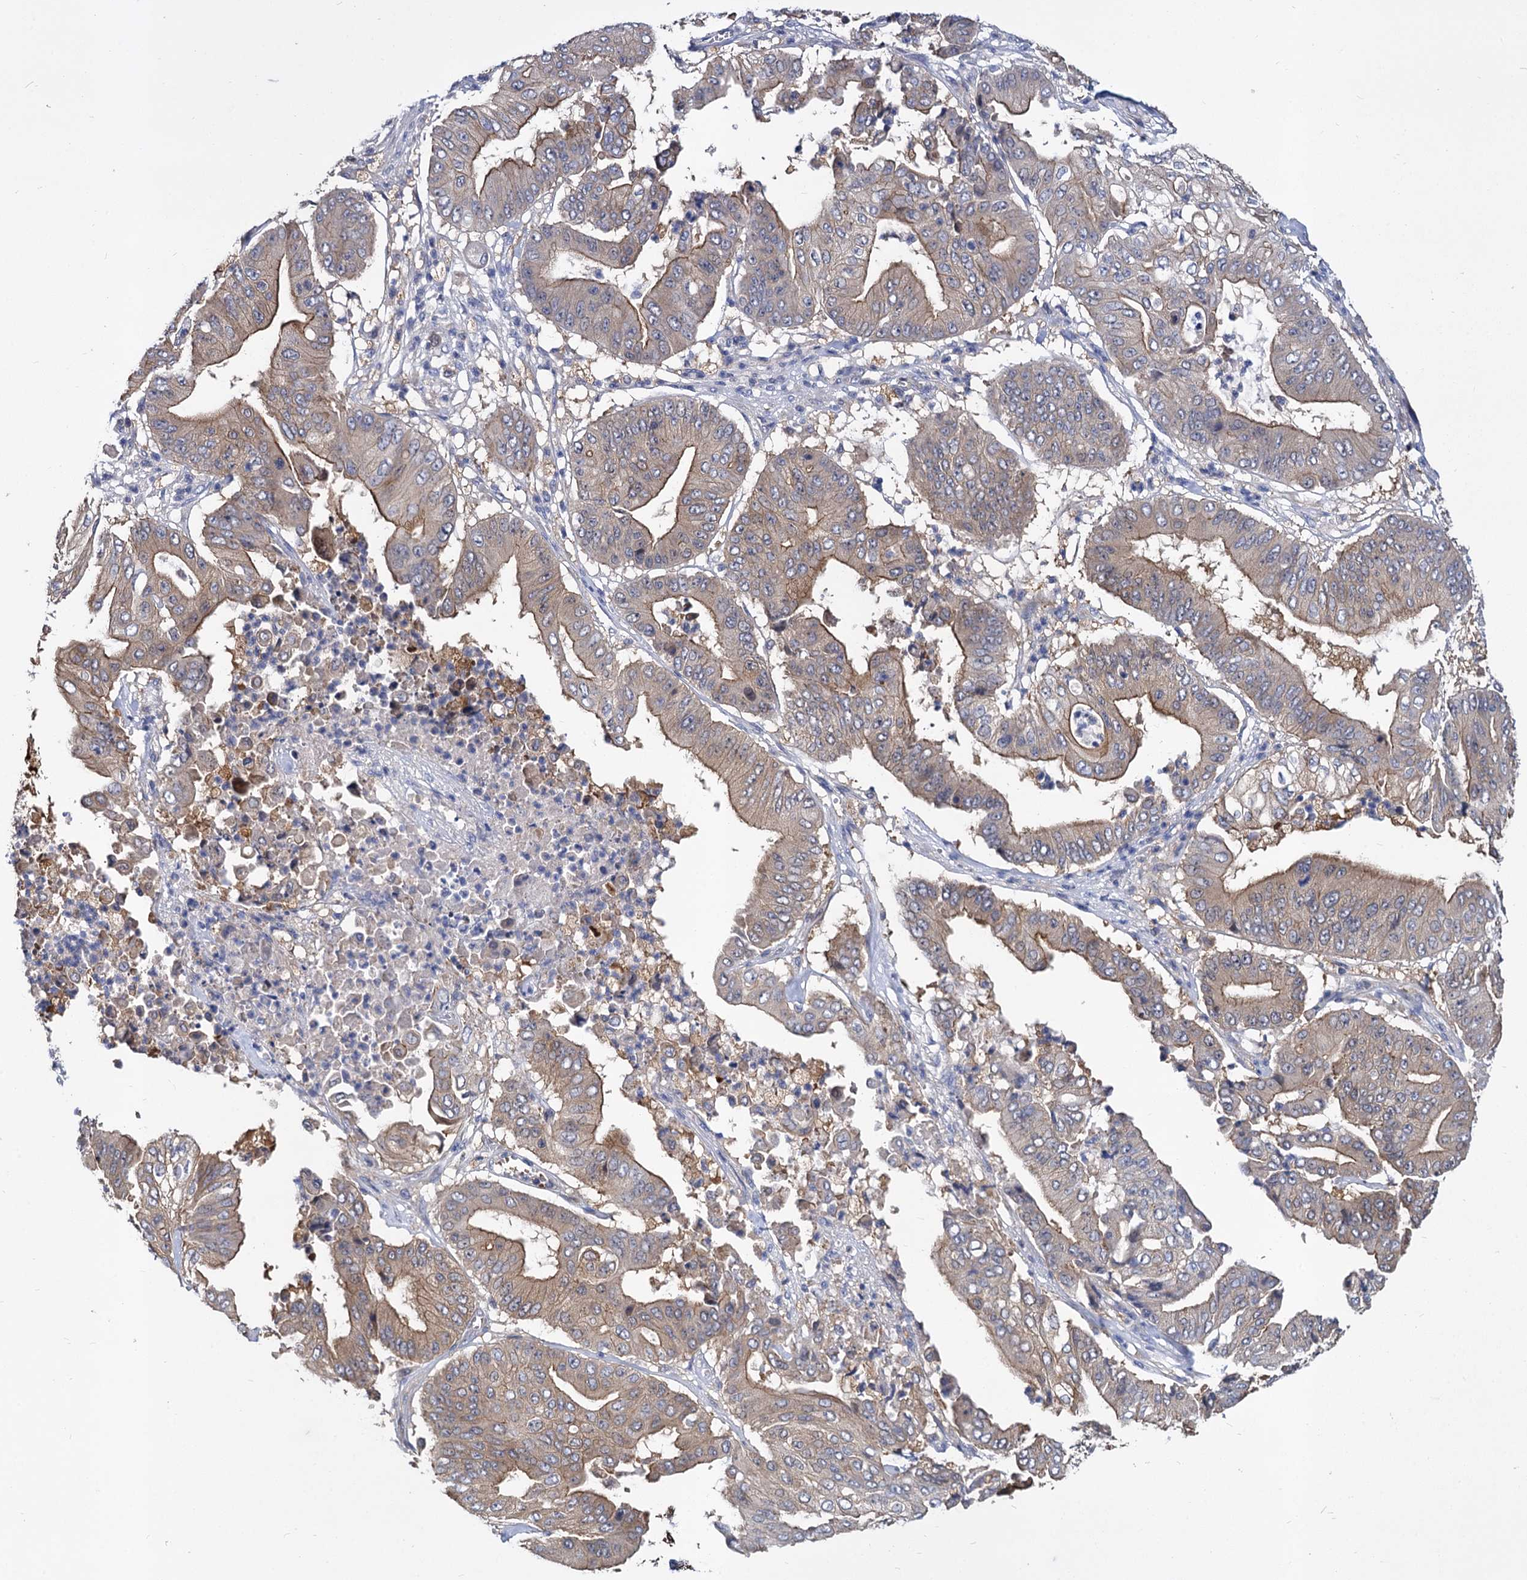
{"staining": {"intensity": "moderate", "quantity": ">75%", "location": "cytoplasmic/membranous"}, "tissue": "pancreatic cancer", "cell_type": "Tumor cells", "image_type": "cancer", "snomed": [{"axis": "morphology", "description": "Adenocarcinoma, NOS"}, {"axis": "topography", "description": "Pancreas"}], "caption": "Protein staining demonstrates moderate cytoplasmic/membranous staining in about >75% of tumor cells in pancreatic cancer (adenocarcinoma). (DAB IHC, brown staining for protein, blue staining for nuclei).", "gene": "GCLC", "patient": {"sex": "female", "age": 77}}